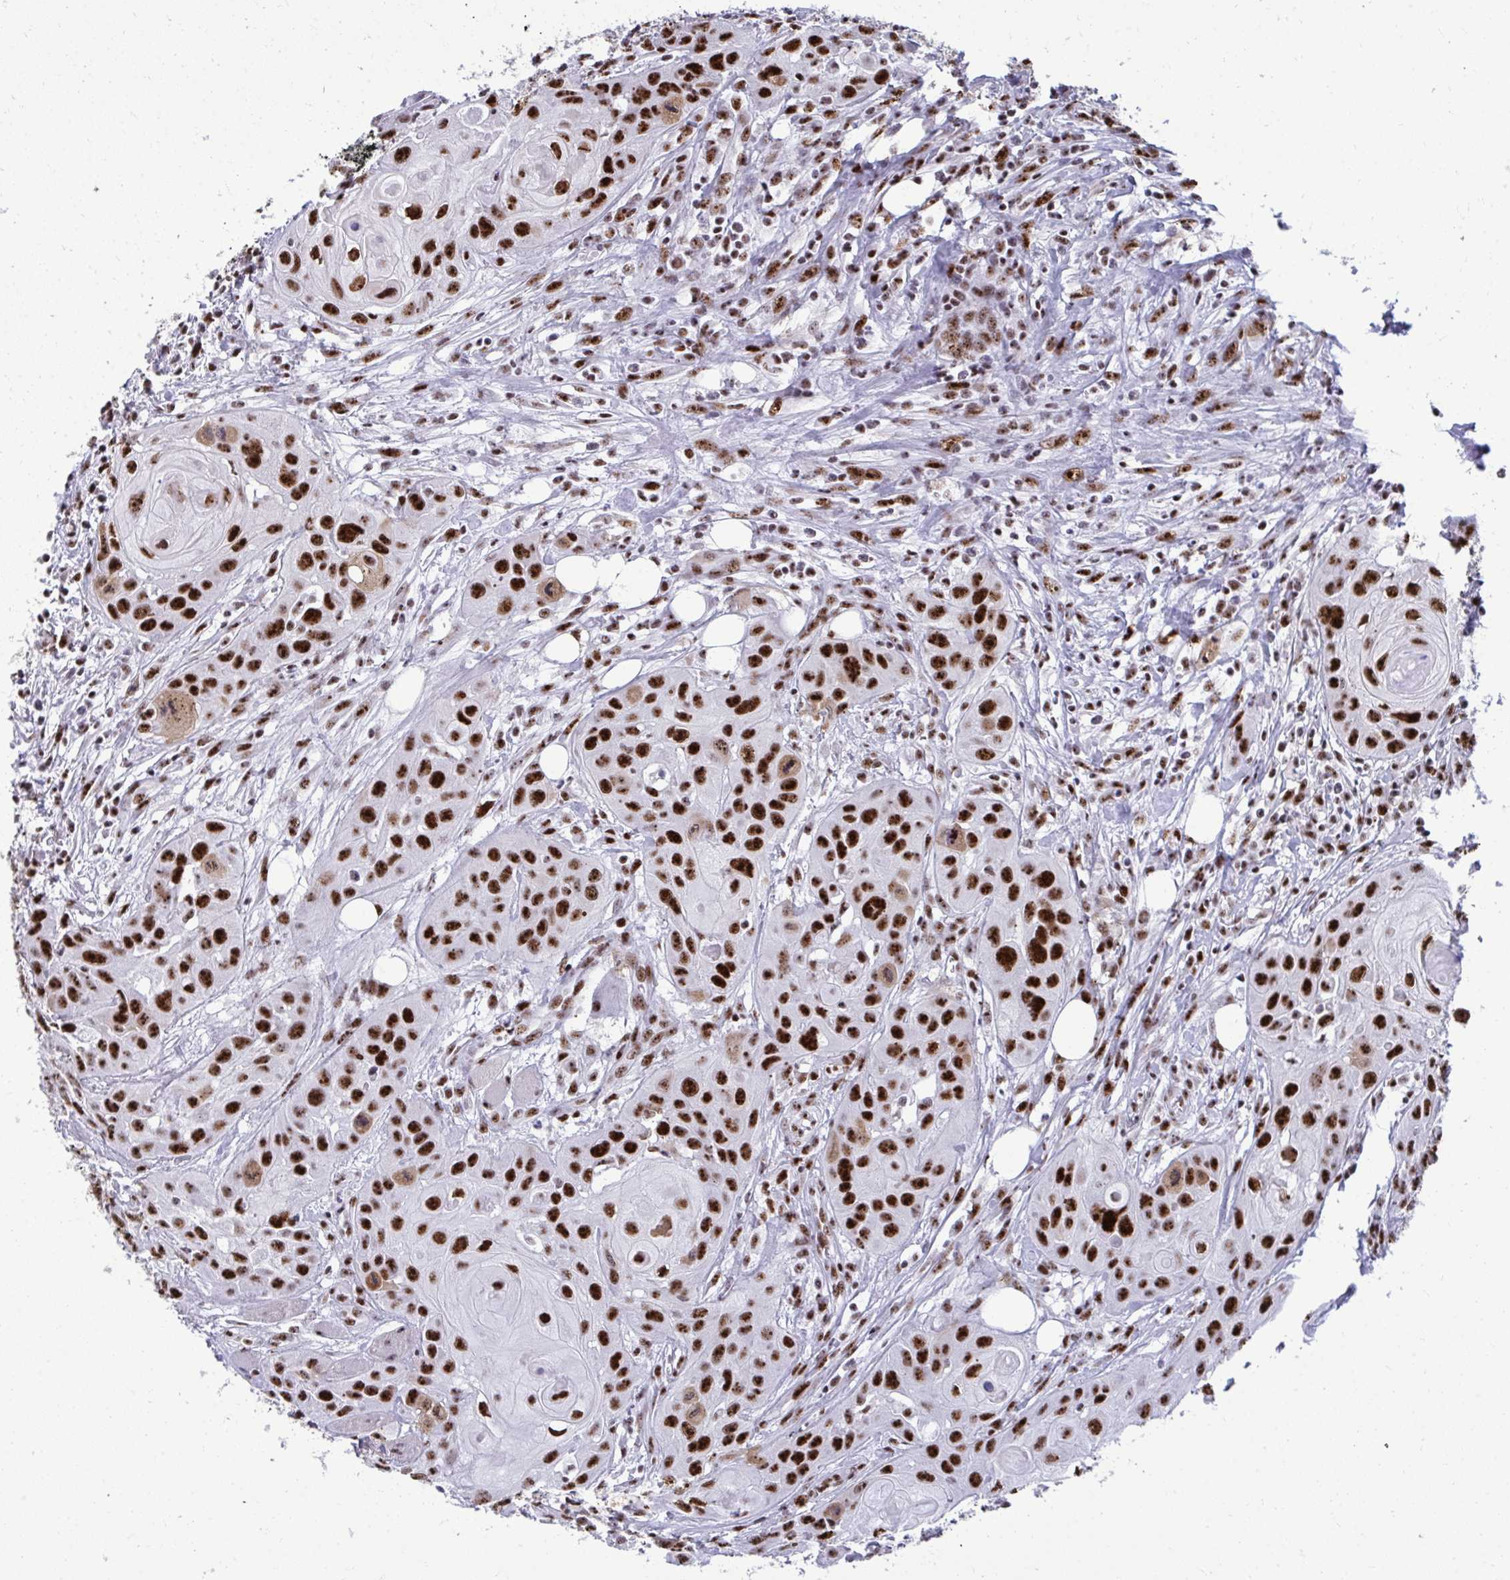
{"staining": {"intensity": "strong", "quantity": ">75%", "location": "nuclear"}, "tissue": "head and neck cancer", "cell_type": "Tumor cells", "image_type": "cancer", "snomed": [{"axis": "morphology", "description": "Squamous cell carcinoma, NOS"}, {"axis": "topography", "description": "Oral tissue"}, {"axis": "topography", "description": "Head-Neck"}], "caption": "Immunohistochemistry of human head and neck cancer demonstrates high levels of strong nuclear expression in about >75% of tumor cells.", "gene": "PELP1", "patient": {"sex": "male", "age": 58}}